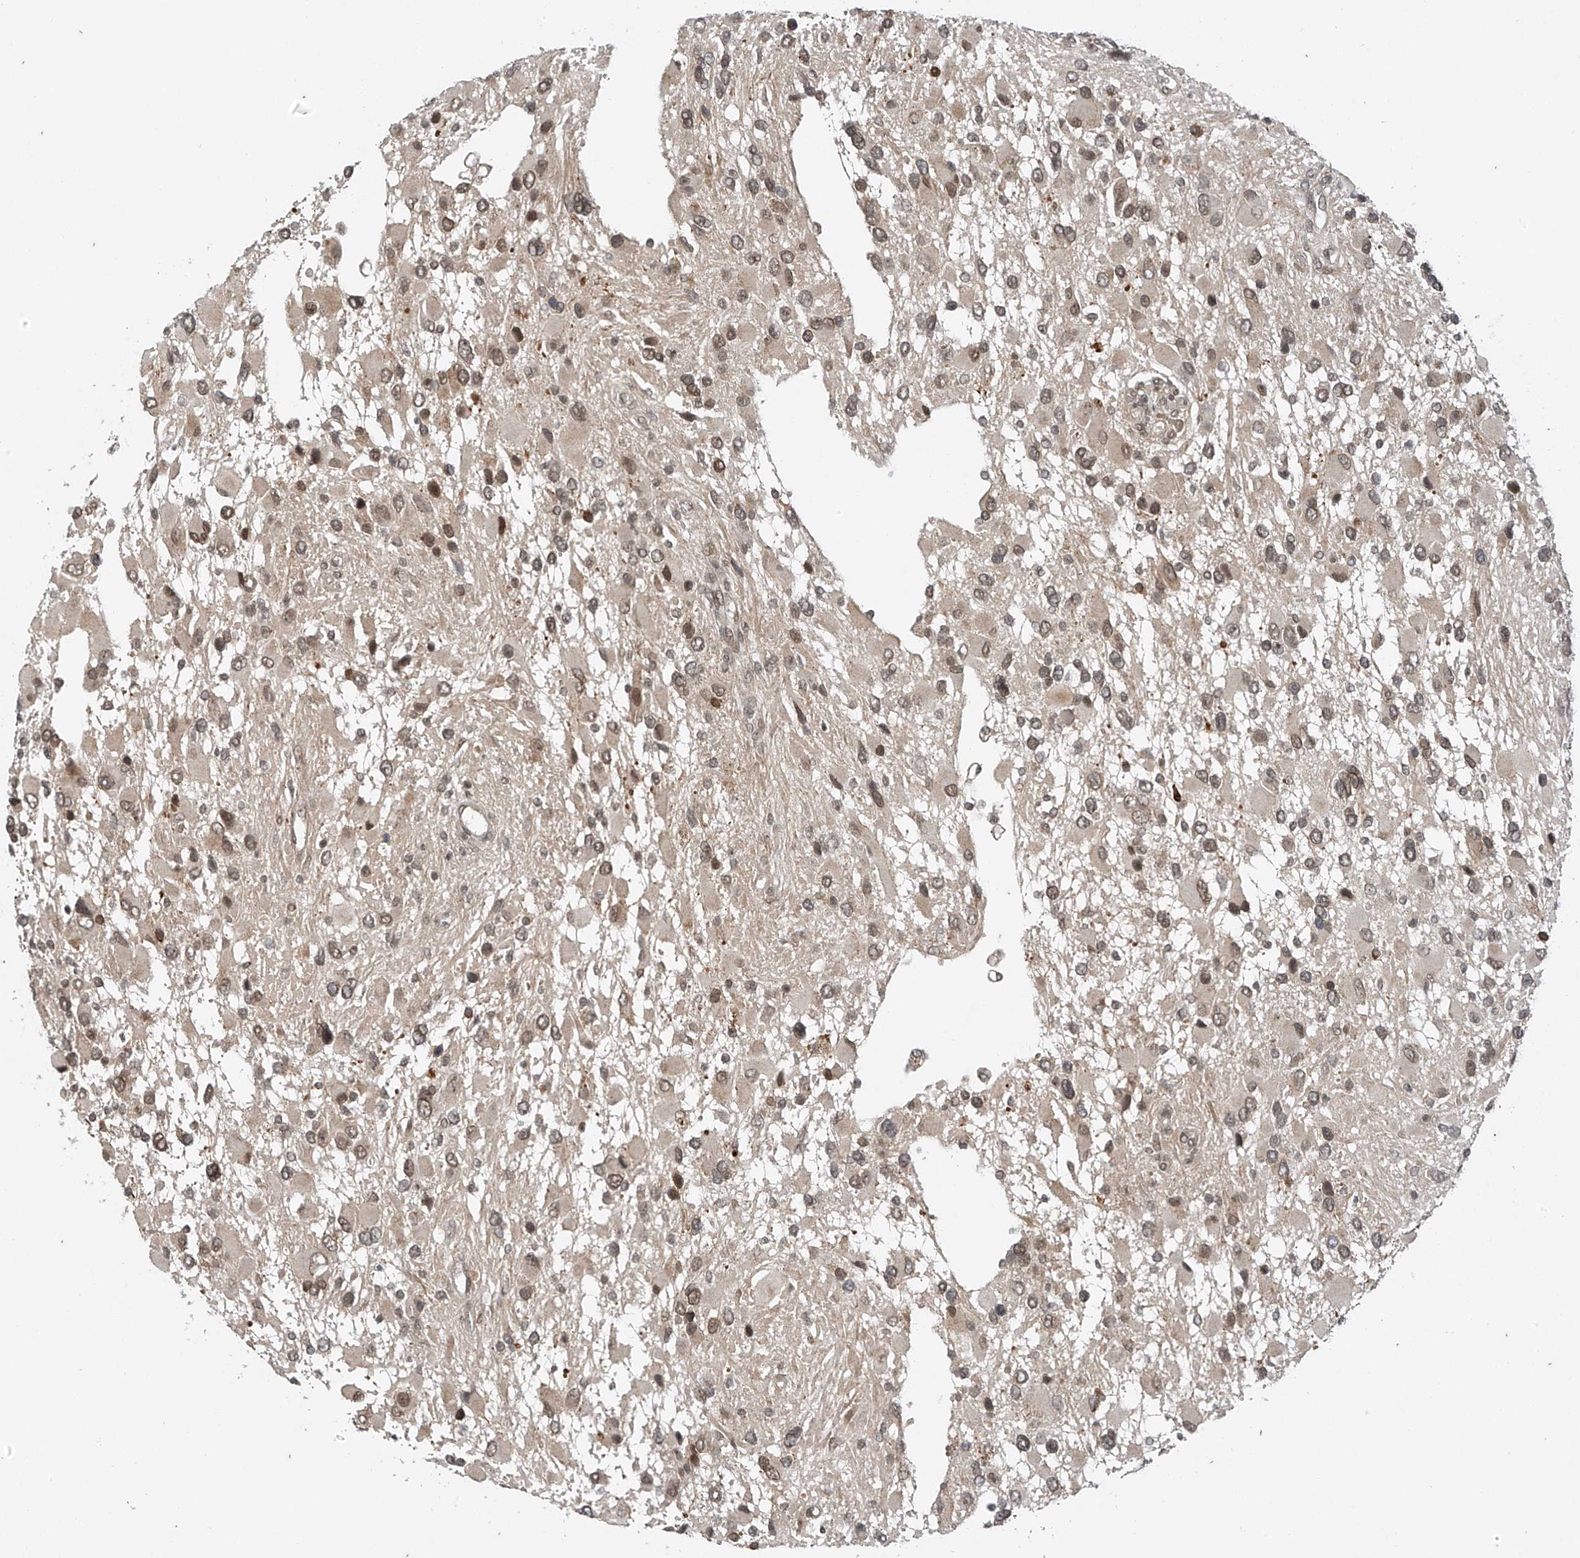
{"staining": {"intensity": "moderate", "quantity": ">75%", "location": "nuclear"}, "tissue": "glioma", "cell_type": "Tumor cells", "image_type": "cancer", "snomed": [{"axis": "morphology", "description": "Glioma, malignant, High grade"}, {"axis": "topography", "description": "Brain"}], "caption": "Protein expression analysis of malignant glioma (high-grade) demonstrates moderate nuclear positivity in about >75% of tumor cells.", "gene": "TAF8", "patient": {"sex": "male", "age": 53}}